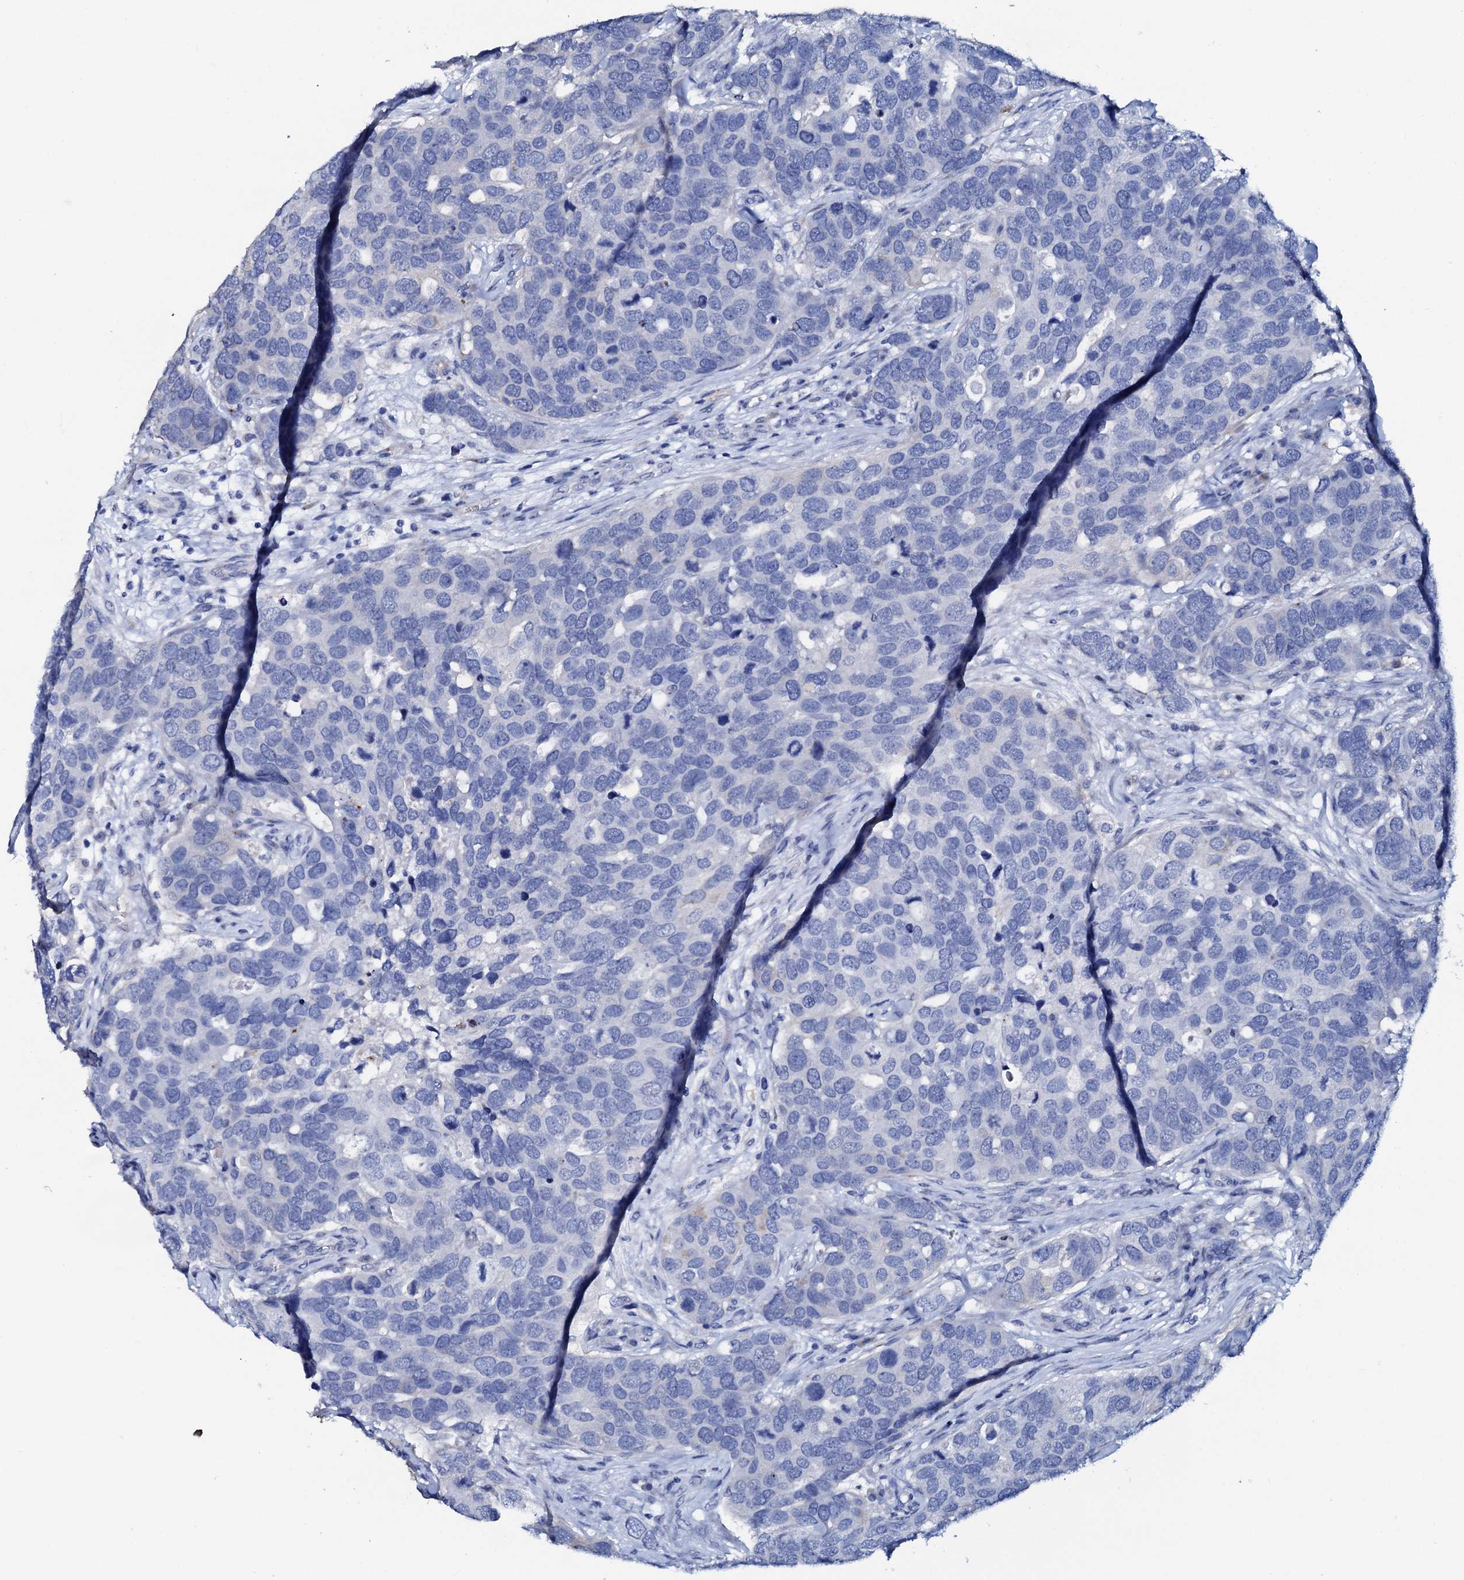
{"staining": {"intensity": "negative", "quantity": "none", "location": "none"}, "tissue": "breast cancer", "cell_type": "Tumor cells", "image_type": "cancer", "snomed": [{"axis": "morphology", "description": "Duct carcinoma"}, {"axis": "topography", "description": "Breast"}], "caption": "Breast intraductal carcinoma was stained to show a protein in brown. There is no significant expression in tumor cells.", "gene": "AMER2", "patient": {"sex": "female", "age": 83}}